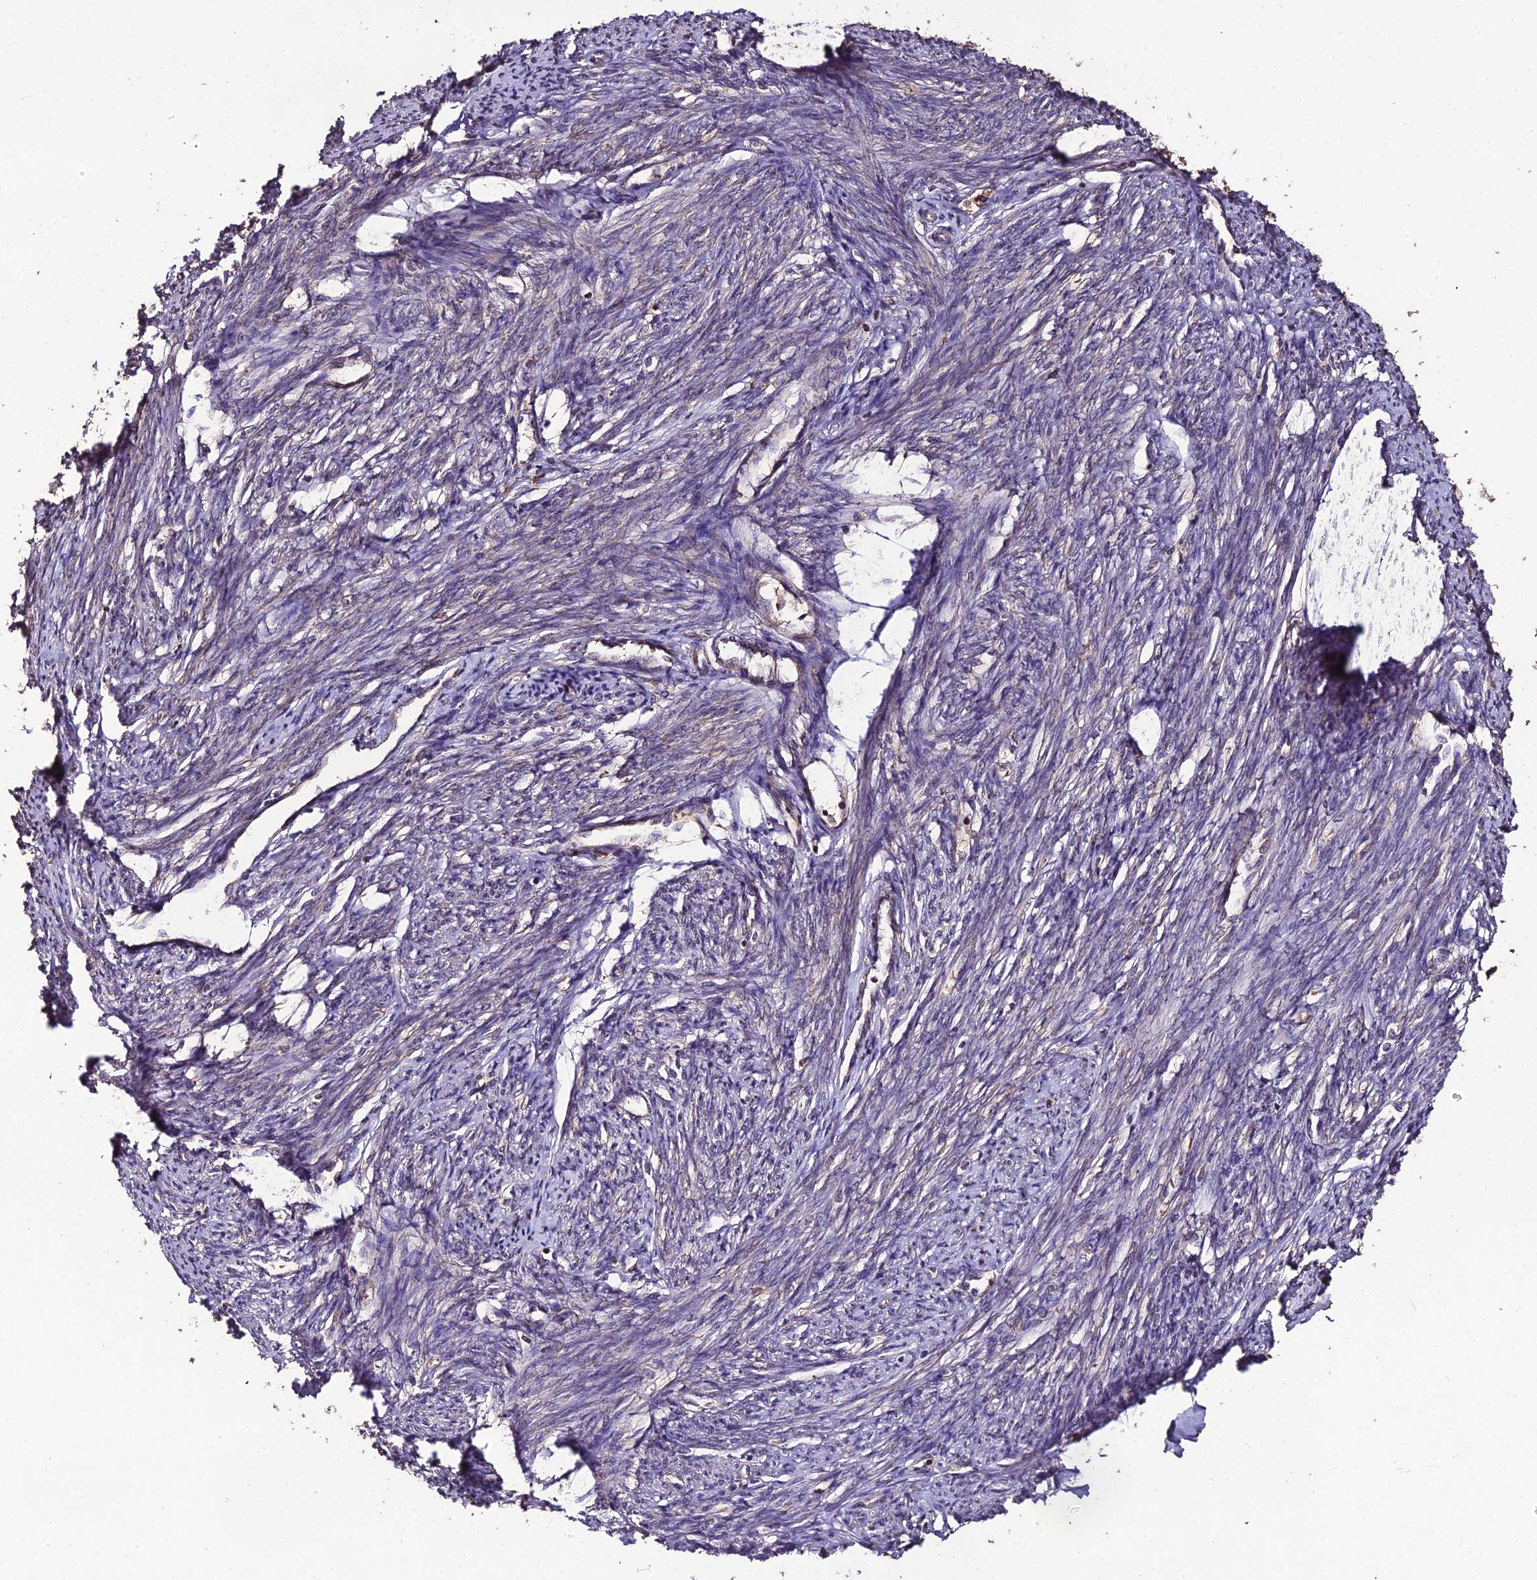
{"staining": {"intensity": "moderate", "quantity": "25%-75%", "location": "cytoplasmic/membranous"}, "tissue": "smooth muscle", "cell_type": "Smooth muscle cells", "image_type": "normal", "snomed": [{"axis": "morphology", "description": "Normal tissue, NOS"}, {"axis": "topography", "description": "Smooth muscle"}, {"axis": "topography", "description": "Uterus"}], "caption": "Smooth muscle stained for a protein (brown) demonstrates moderate cytoplasmic/membranous positive positivity in approximately 25%-75% of smooth muscle cells.", "gene": "KCTD16", "patient": {"sex": "female", "age": 59}}